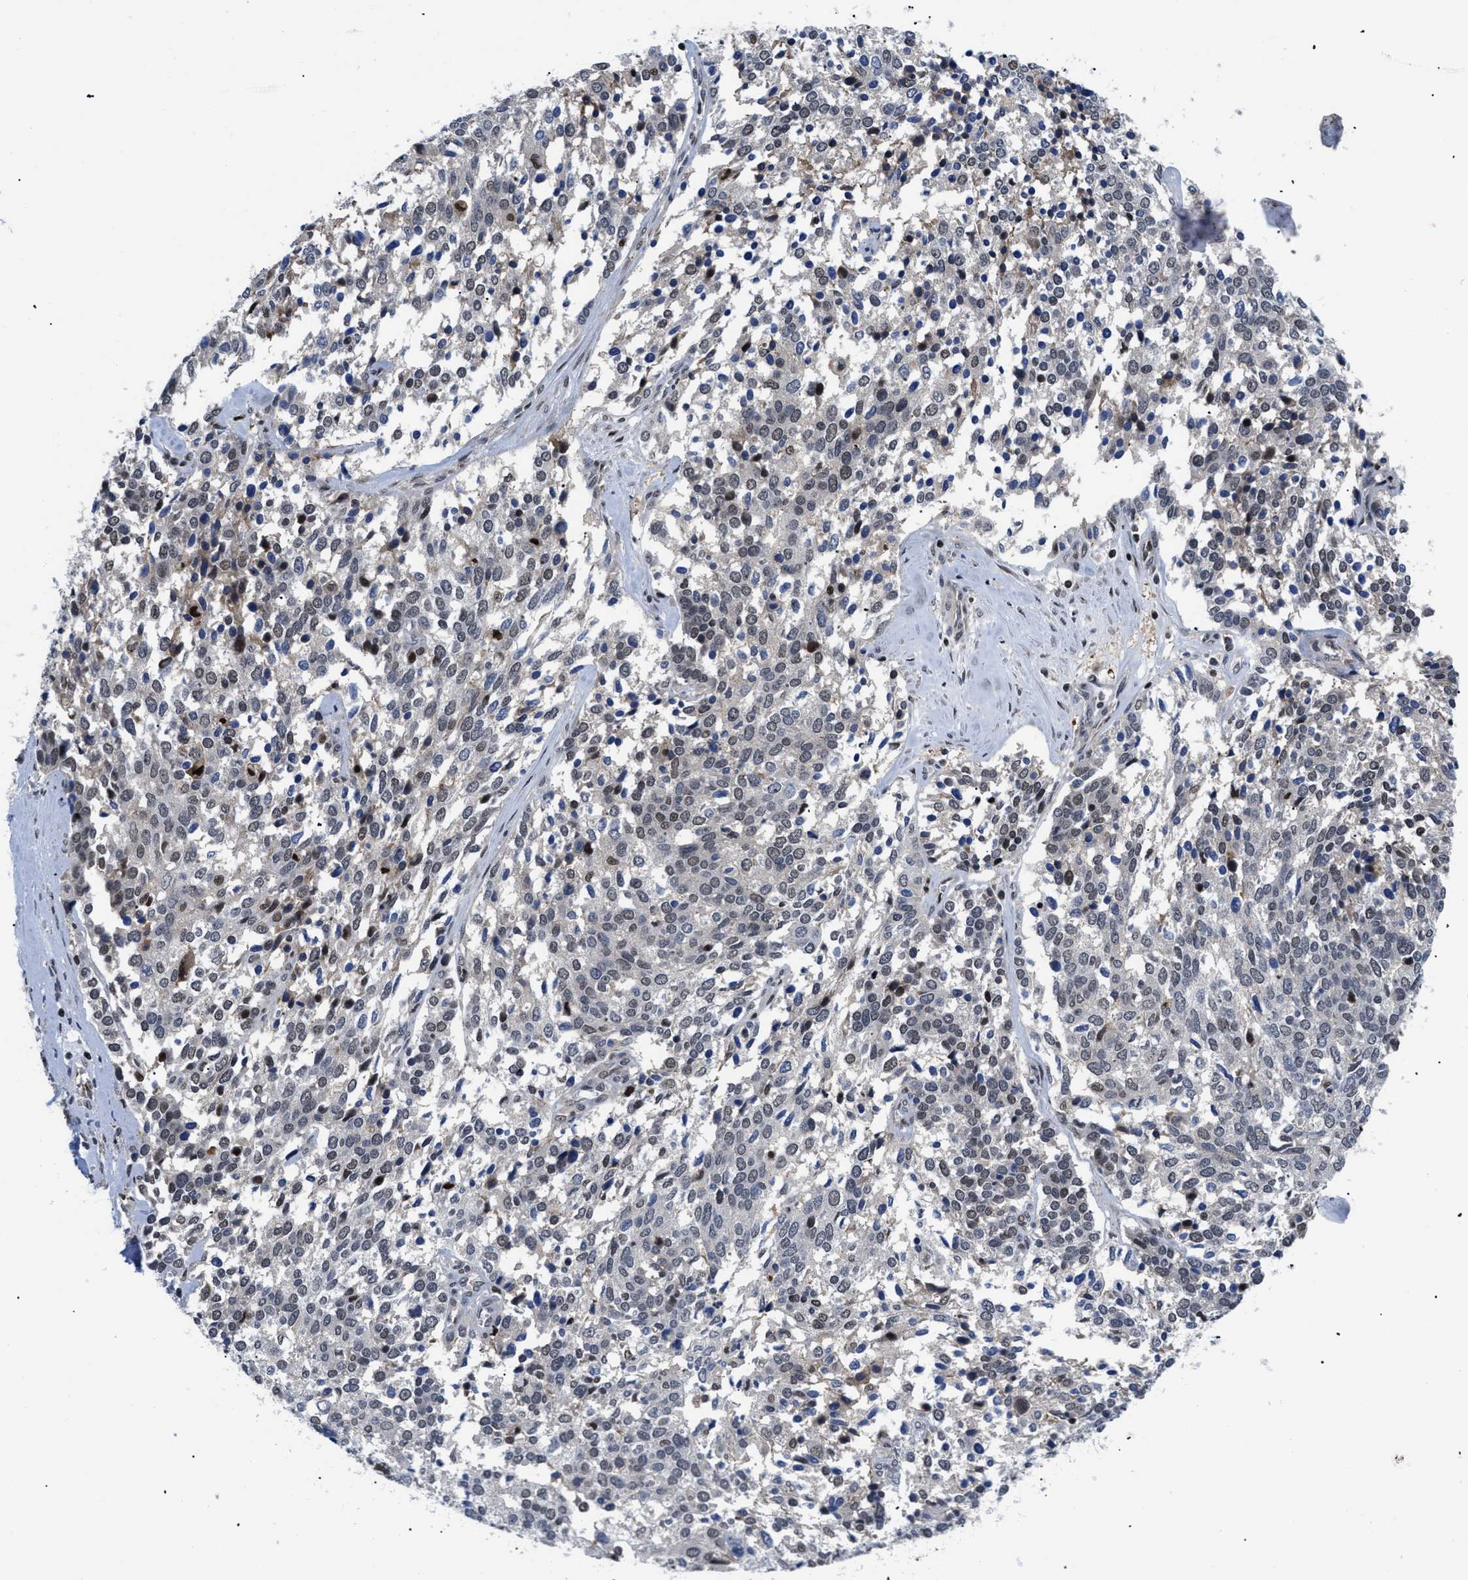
{"staining": {"intensity": "weak", "quantity": "25%-75%", "location": "nuclear"}, "tissue": "ovarian cancer", "cell_type": "Tumor cells", "image_type": "cancer", "snomed": [{"axis": "morphology", "description": "Cystadenocarcinoma, serous, NOS"}, {"axis": "topography", "description": "Ovary"}], "caption": "Human ovarian serous cystadenocarcinoma stained with a brown dye shows weak nuclear positive staining in about 25%-75% of tumor cells.", "gene": "SLC29A2", "patient": {"sex": "female", "age": 44}}